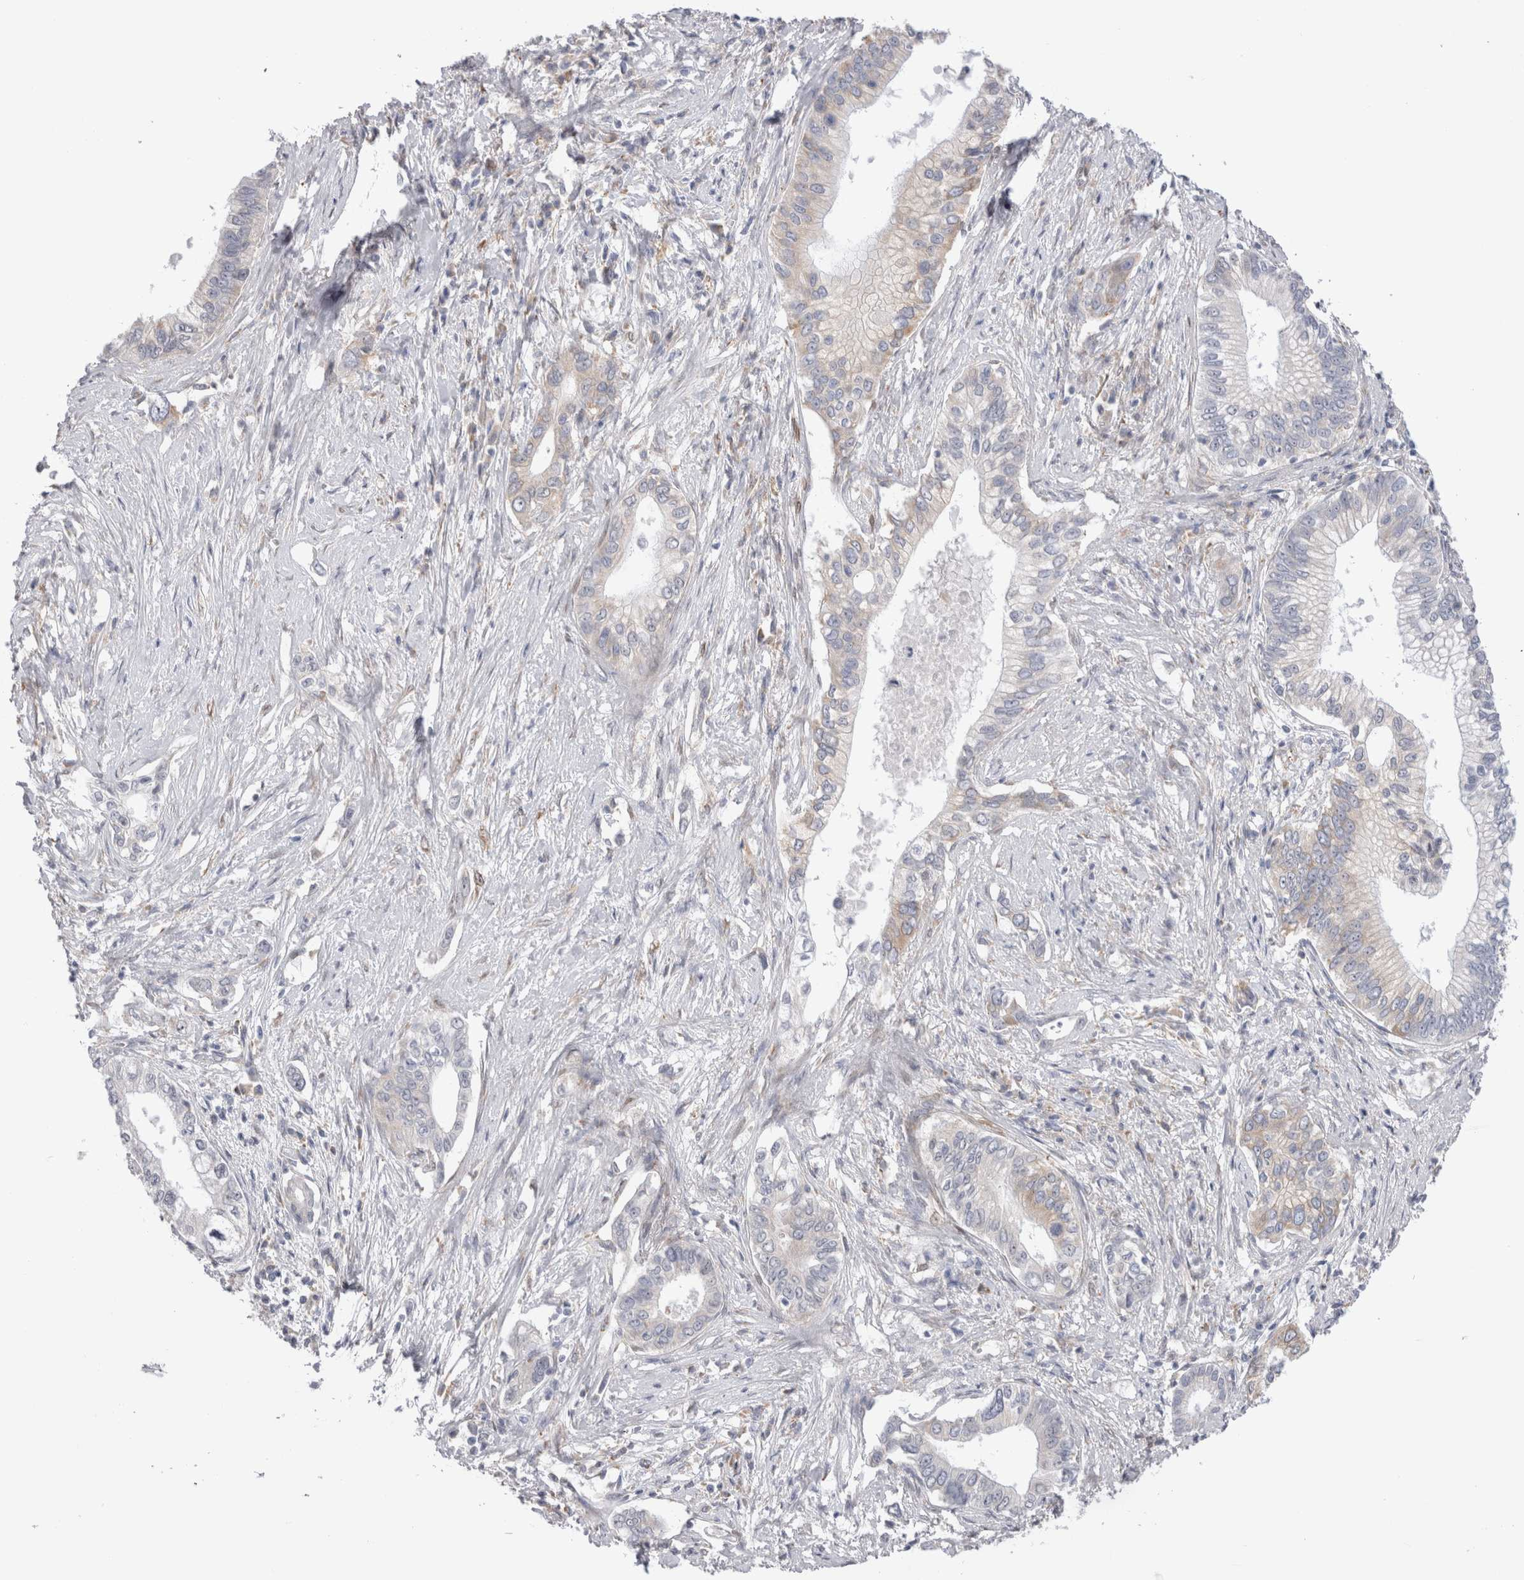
{"staining": {"intensity": "weak", "quantity": "<25%", "location": "cytoplasmic/membranous"}, "tissue": "pancreatic cancer", "cell_type": "Tumor cells", "image_type": "cancer", "snomed": [{"axis": "morphology", "description": "Normal tissue, NOS"}, {"axis": "morphology", "description": "Adenocarcinoma, NOS"}, {"axis": "topography", "description": "Pancreas"}, {"axis": "topography", "description": "Peripheral nerve tissue"}], "caption": "IHC of human pancreatic cancer (adenocarcinoma) demonstrates no positivity in tumor cells.", "gene": "VCPIP1", "patient": {"sex": "male", "age": 59}}